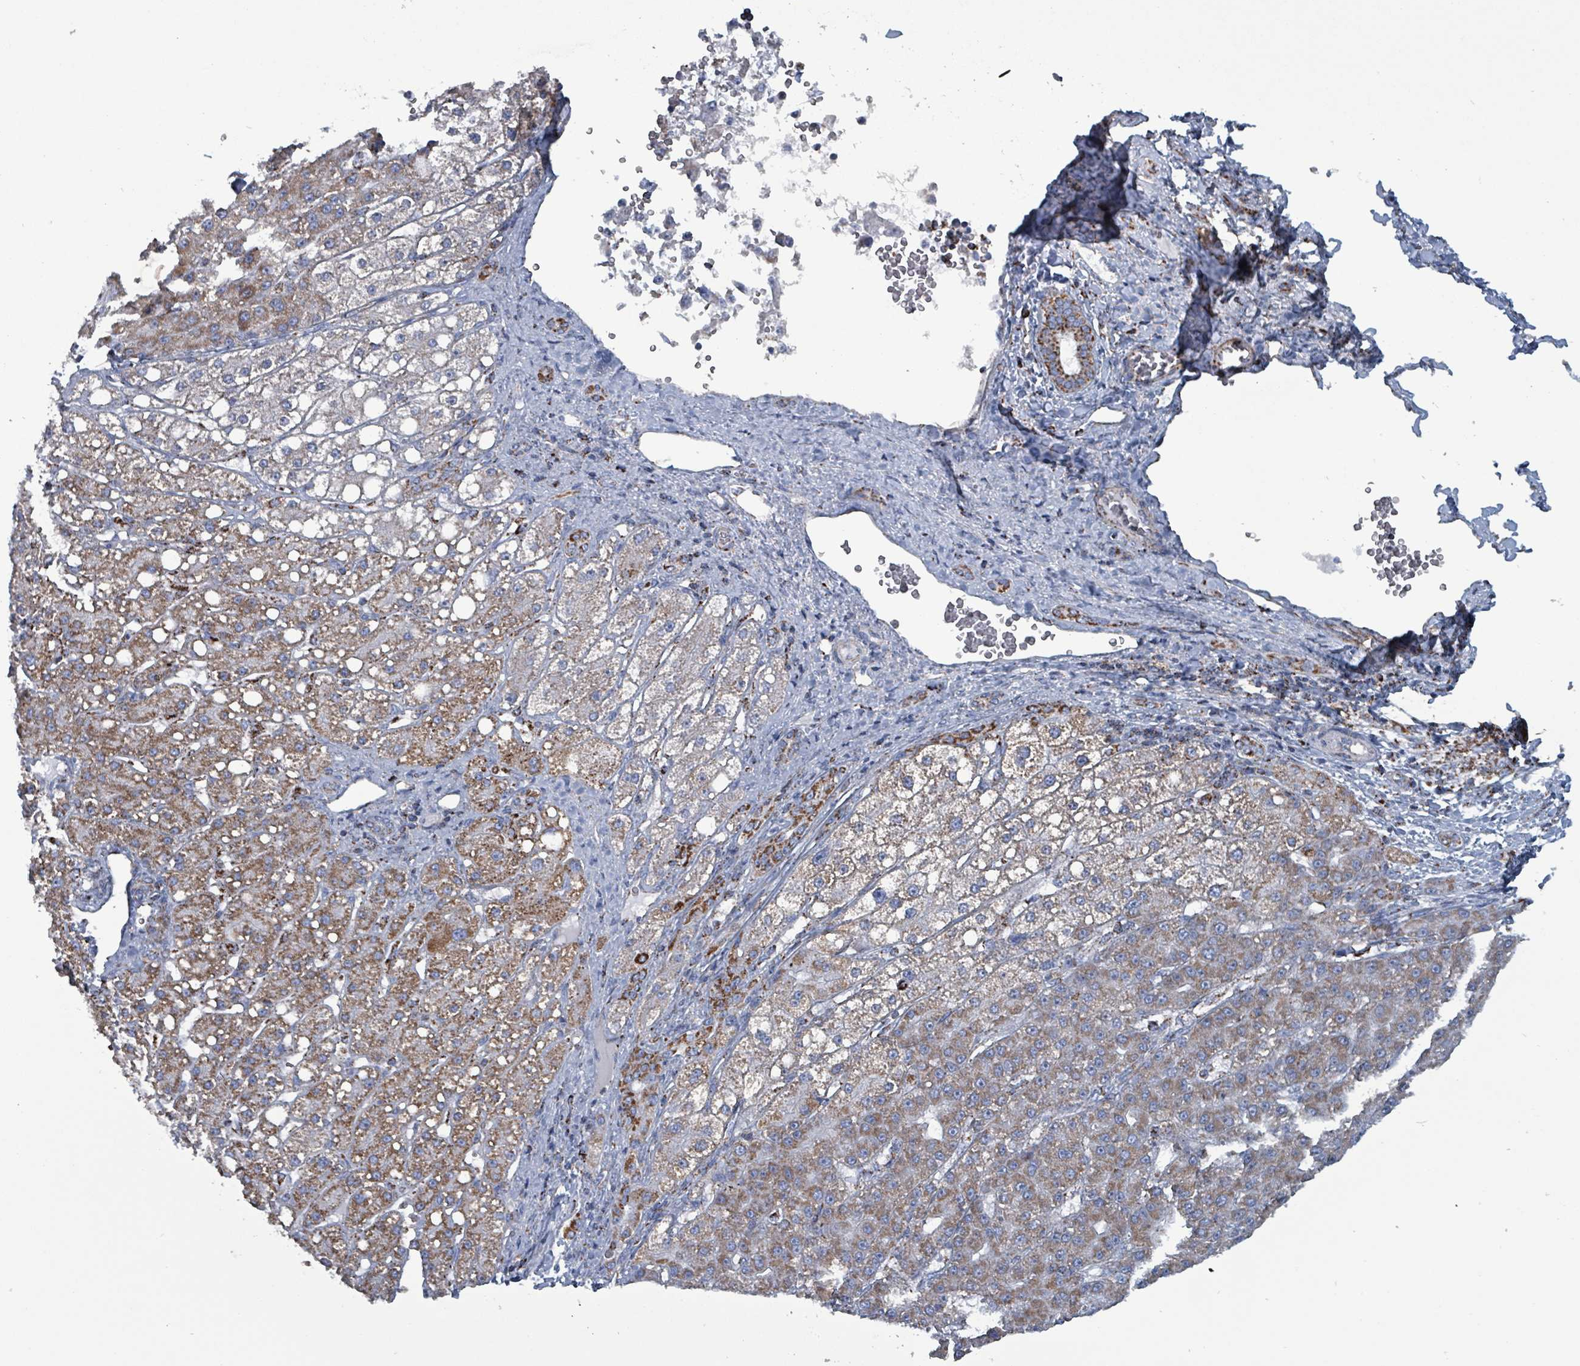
{"staining": {"intensity": "moderate", "quantity": ">75%", "location": "cytoplasmic/membranous"}, "tissue": "liver cancer", "cell_type": "Tumor cells", "image_type": "cancer", "snomed": [{"axis": "morphology", "description": "Carcinoma, Hepatocellular, NOS"}, {"axis": "topography", "description": "Liver"}], "caption": "Tumor cells reveal moderate cytoplasmic/membranous staining in approximately >75% of cells in liver cancer (hepatocellular carcinoma).", "gene": "IDH3B", "patient": {"sex": "male", "age": 67}}